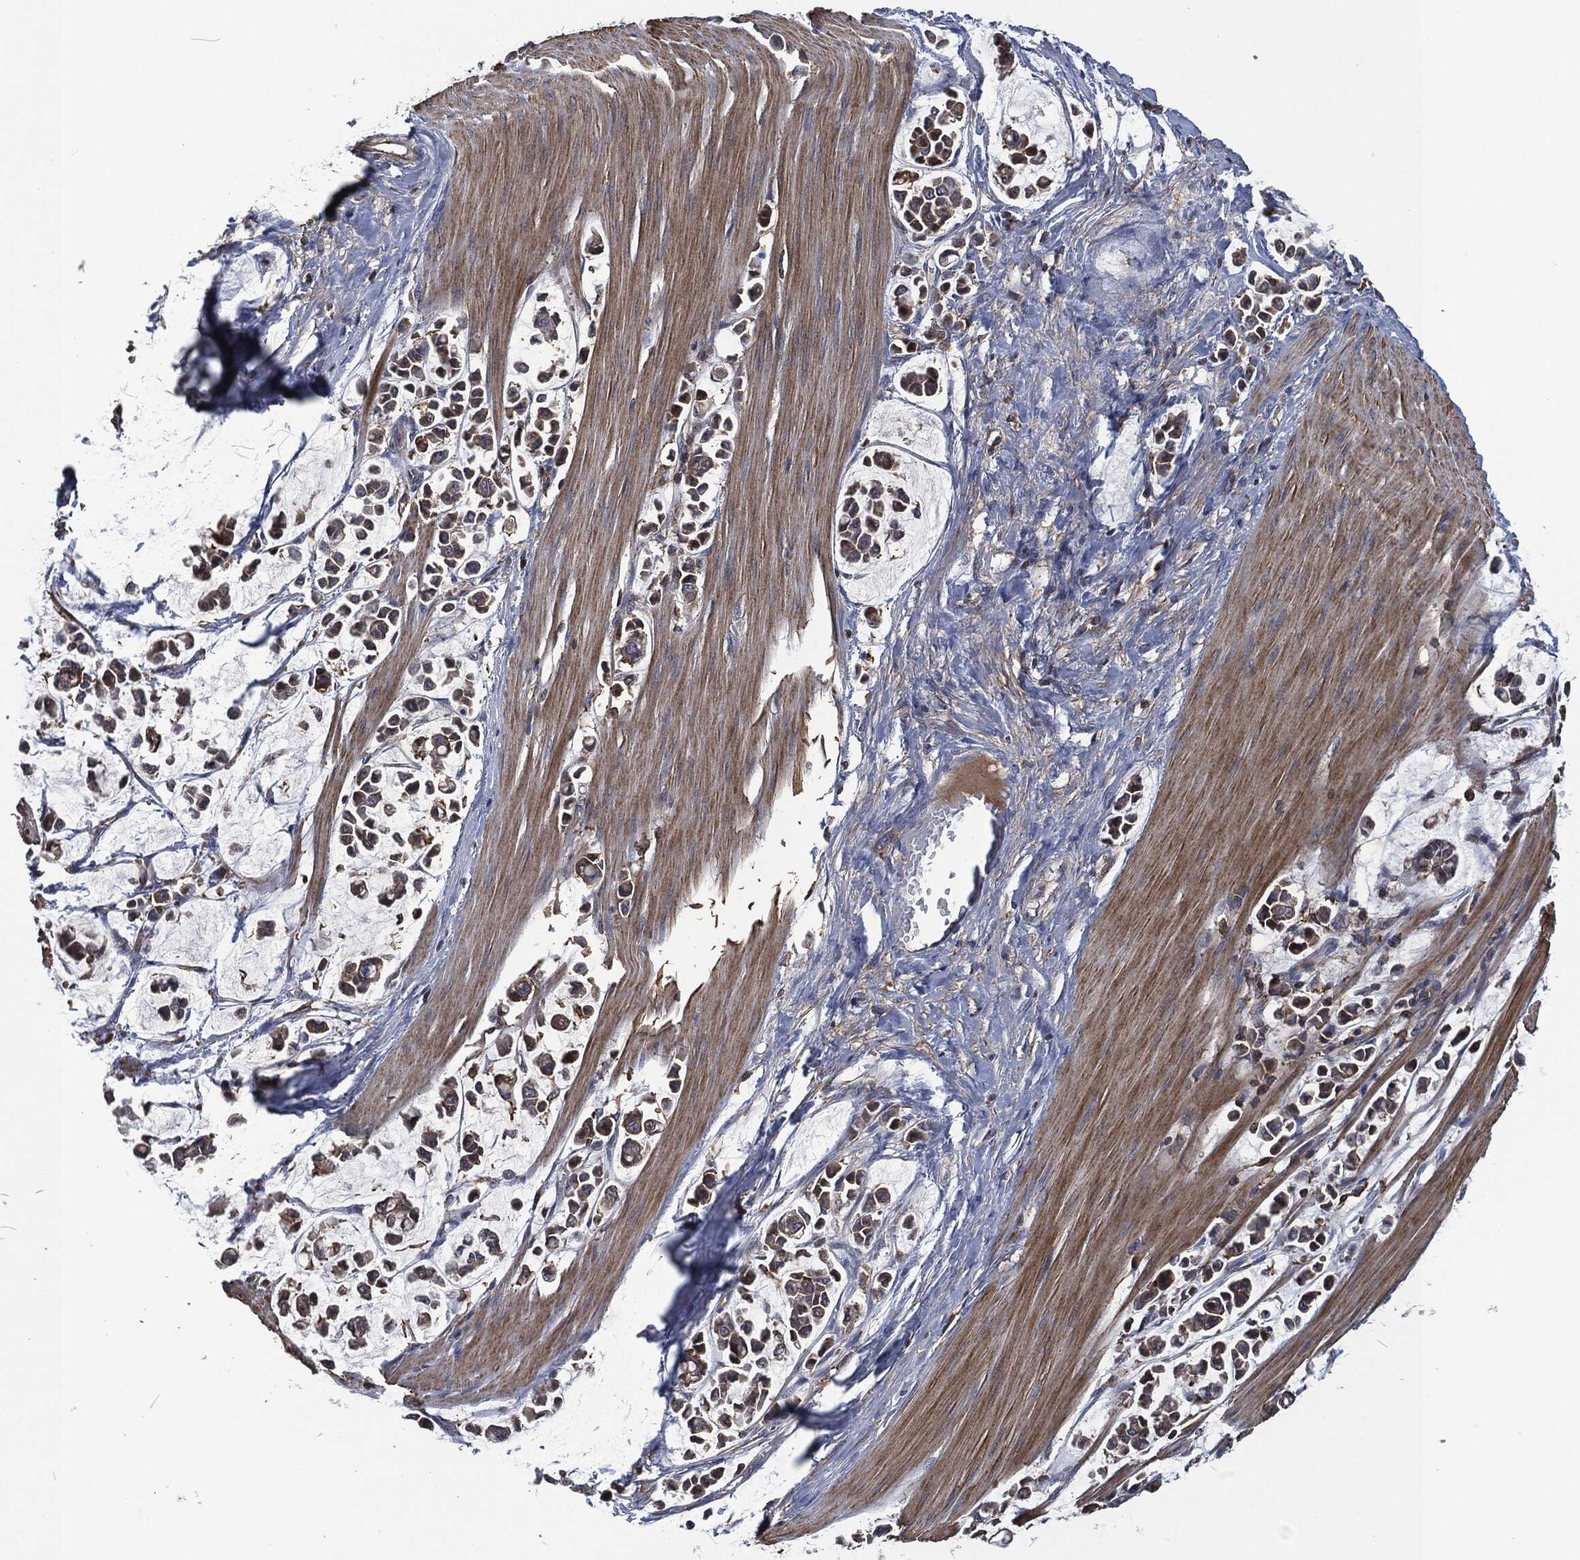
{"staining": {"intensity": "negative", "quantity": "none", "location": "none"}, "tissue": "stomach cancer", "cell_type": "Tumor cells", "image_type": "cancer", "snomed": [{"axis": "morphology", "description": "Adenocarcinoma, NOS"}, {"axis": "topography", "description": "Stomach"}], "caption": "Immunohistochemical staining of stomach adenocarcinoma demonstrates no significant staining in tumor cells.", "gene": "LGALS9", "patient": {"sex": "male", "age": 82}}